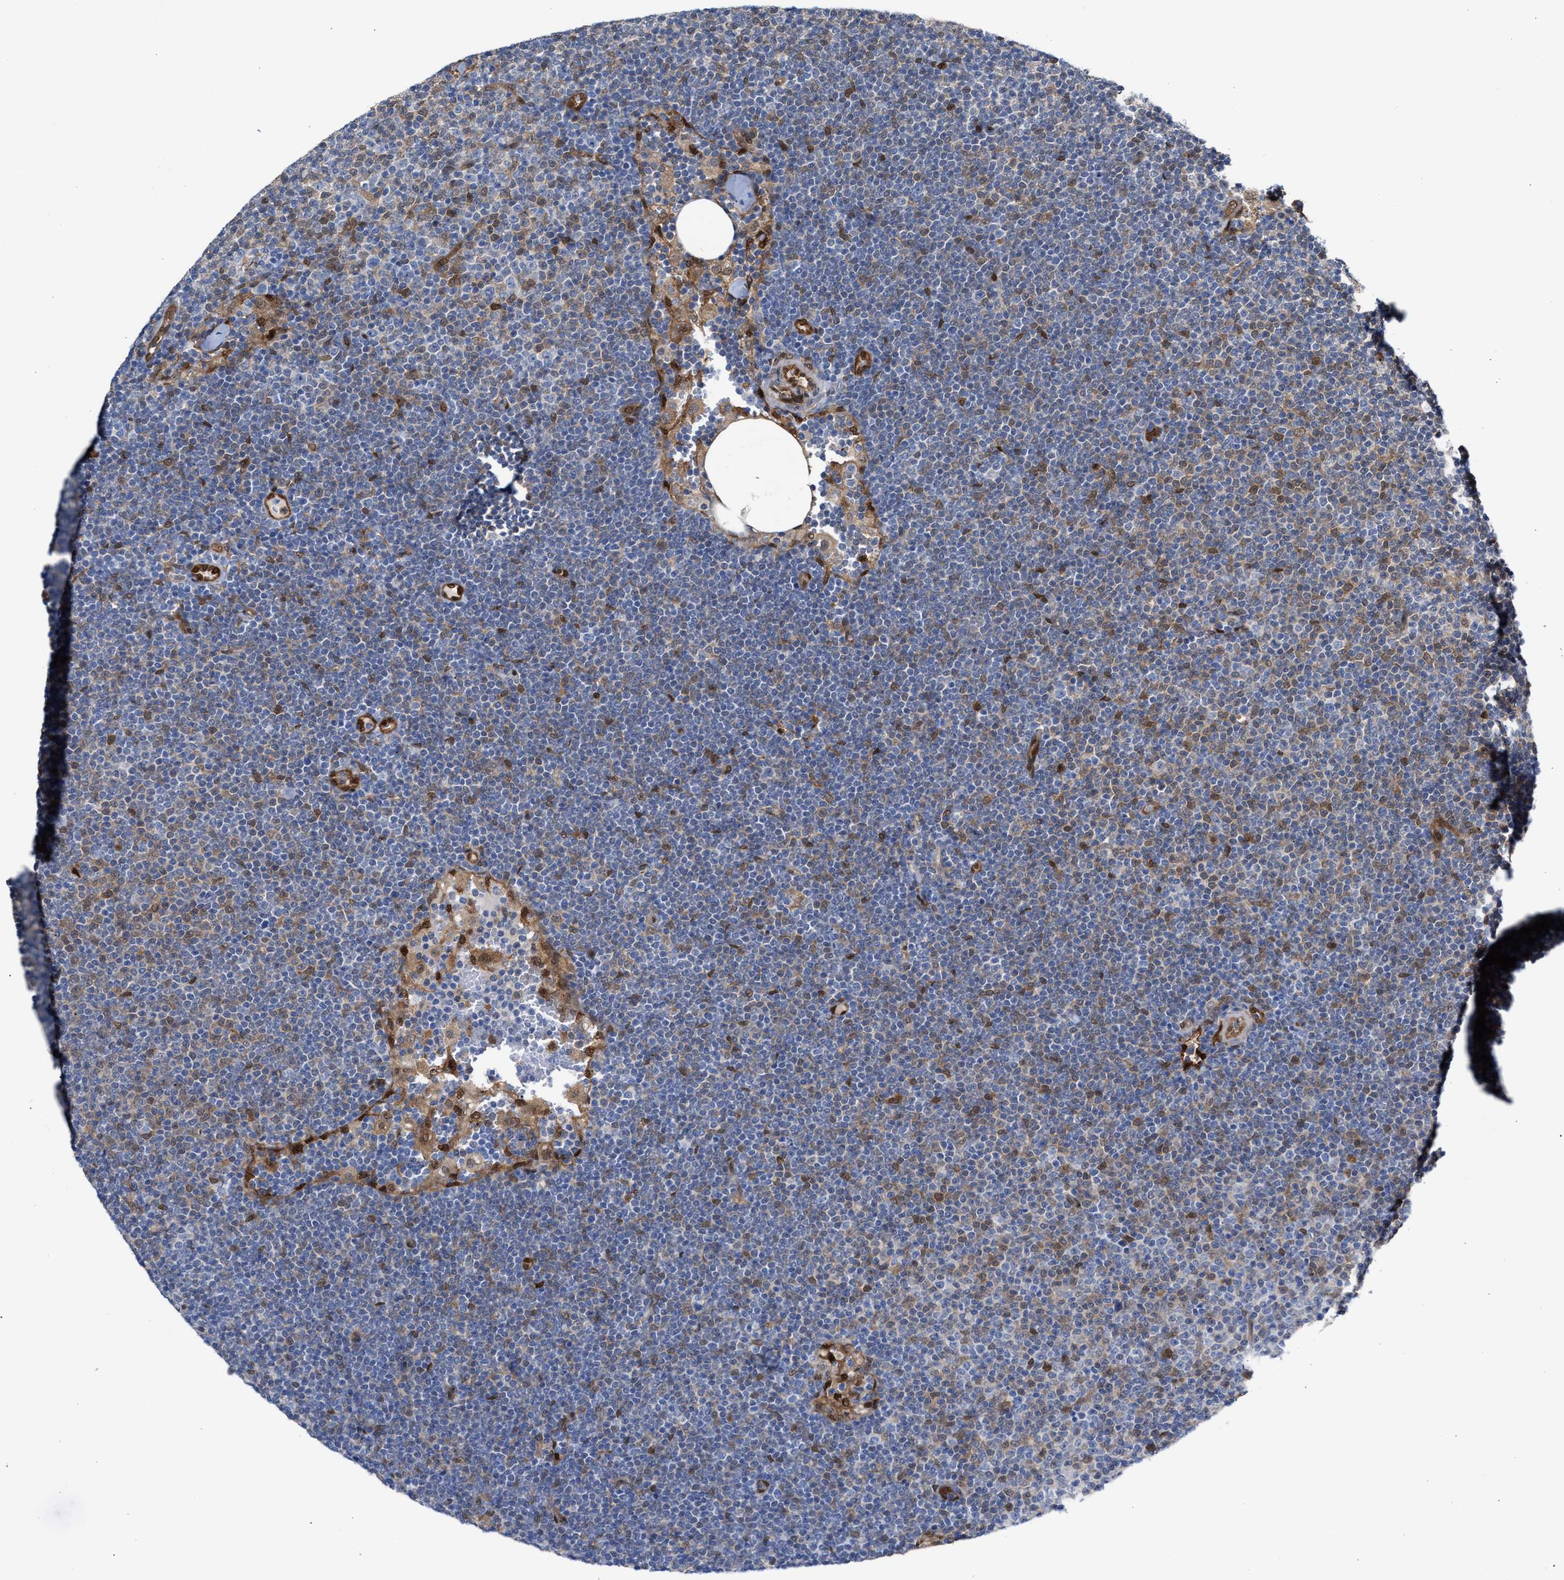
{"staining": {"intensity": "weak", "quantity": "<25%", "location": "cytoplasmic/membranous,nuclear"}, "tissue": "lymphoma", "cell_type": "Tumor cells", "image_type": "cancer", "snomed": [{"axis": "morphology", "description": "Malignant lymphoma, non-Hodgkin's type, Low grade"}, {"axis": "topography", "description": "Lymph node"}], "caption": "High power microscopy micrograph of an IHC photomicrograph of lymphoma, revealing no significant expression in tumor cells.", "gene": "TP53I3", "patient": {"sex": "female", "age": 53}}